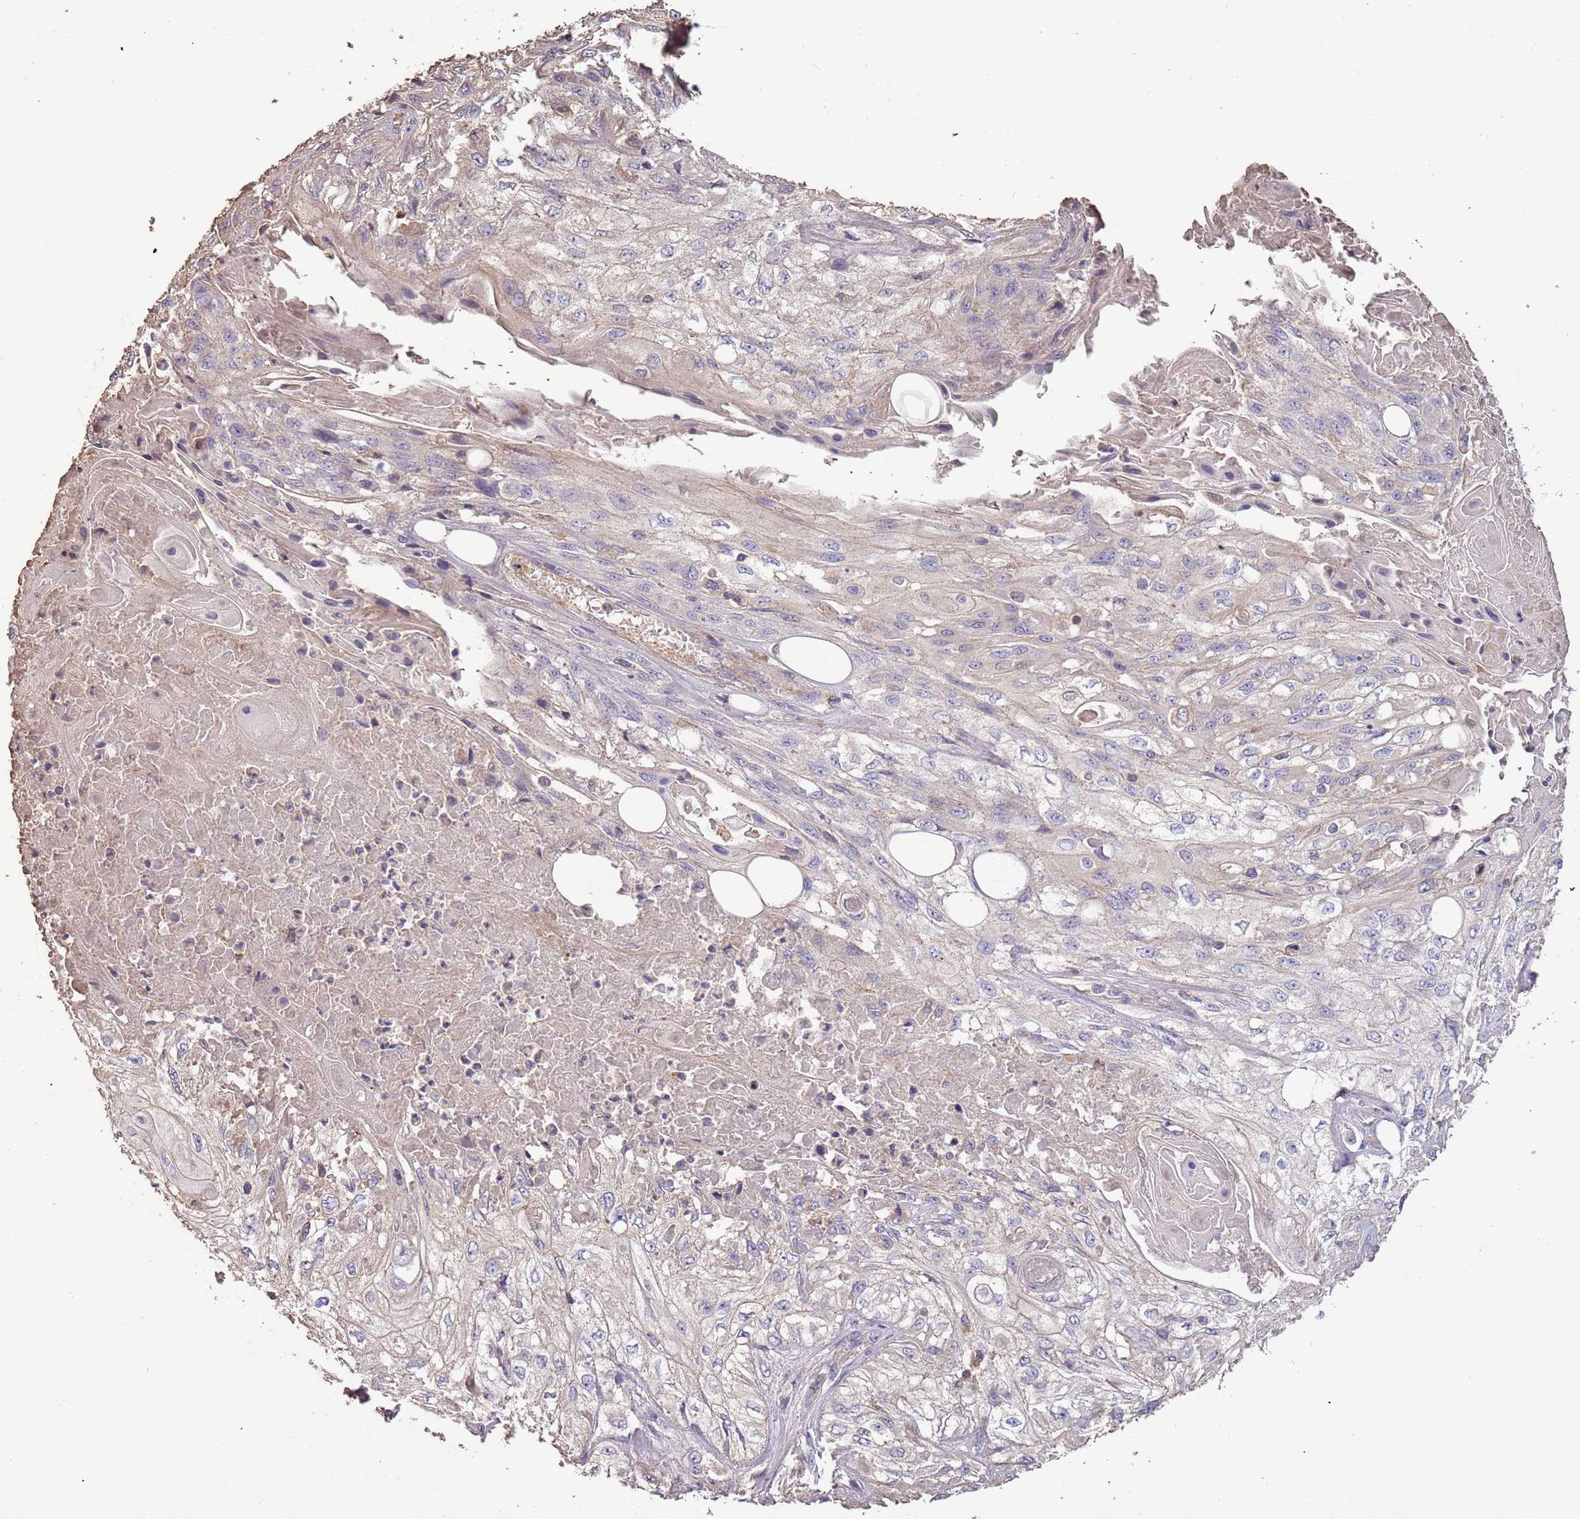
{"staining": {"intensity": "negative", "quantity": "none", "location": "none"}, "tissue": "skin cancer", "cell_type": "Tumor cells", "image_type": "cancer", "snomed": [{"axis": "morphology", "description": "Squamous cell carcinoma, NOS"}, {"axis": "morphology", "description": "Squamous cell carcinoma, metastatic, NOS"}, {"axis": "topography", "description": "Skin"}, {"axis": "topography", "description": "Lymph node"}], "caption": "A histopathology image of human skin cancer is negative for staining in tumor cells.", "gene": "FECH", "patient": {"sex": "male", "age": 75}}